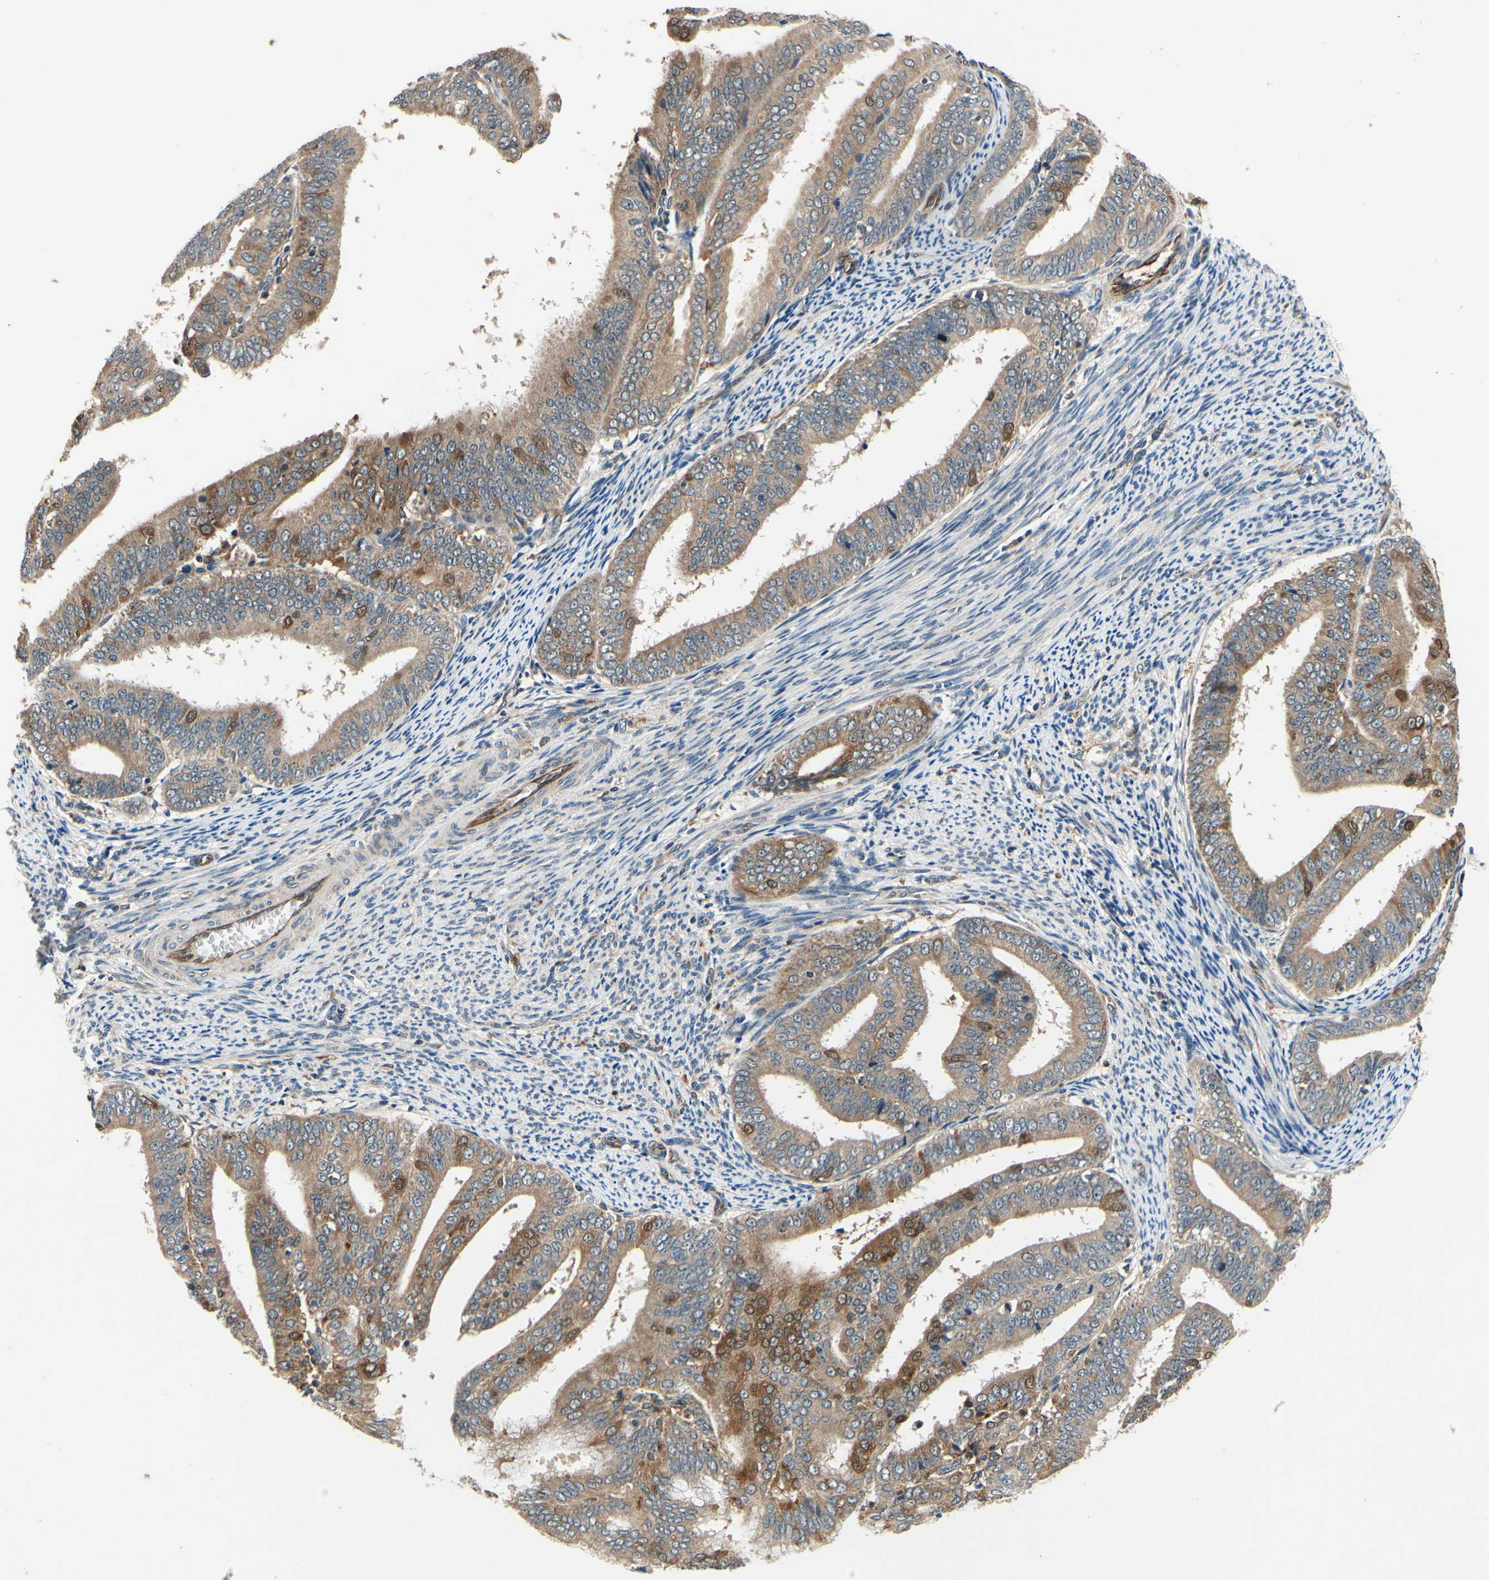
{"staining": {"intensity": "moderate", "quantity": "25%-75%", "location": "cytoplasmic/membranous"}, "tissue": "endometrial cancer", "cell_type": "Tumor cells", "image_type": "cancer", "snomed": [{"axis": "morphology", "description": "Adenocarcinoma, NOS"}, {"axis": "topography", "description": "Endometrium"}], "caption": "IHC image of endometrial cancer stained for a protein (brown), which displays medium levels of moderate cytoplasmic/membranous expression in approximately 25%-75% of tumor cells.", "gene": "PLA2G4A", "patient": {"sex": "female", "age": 63}}